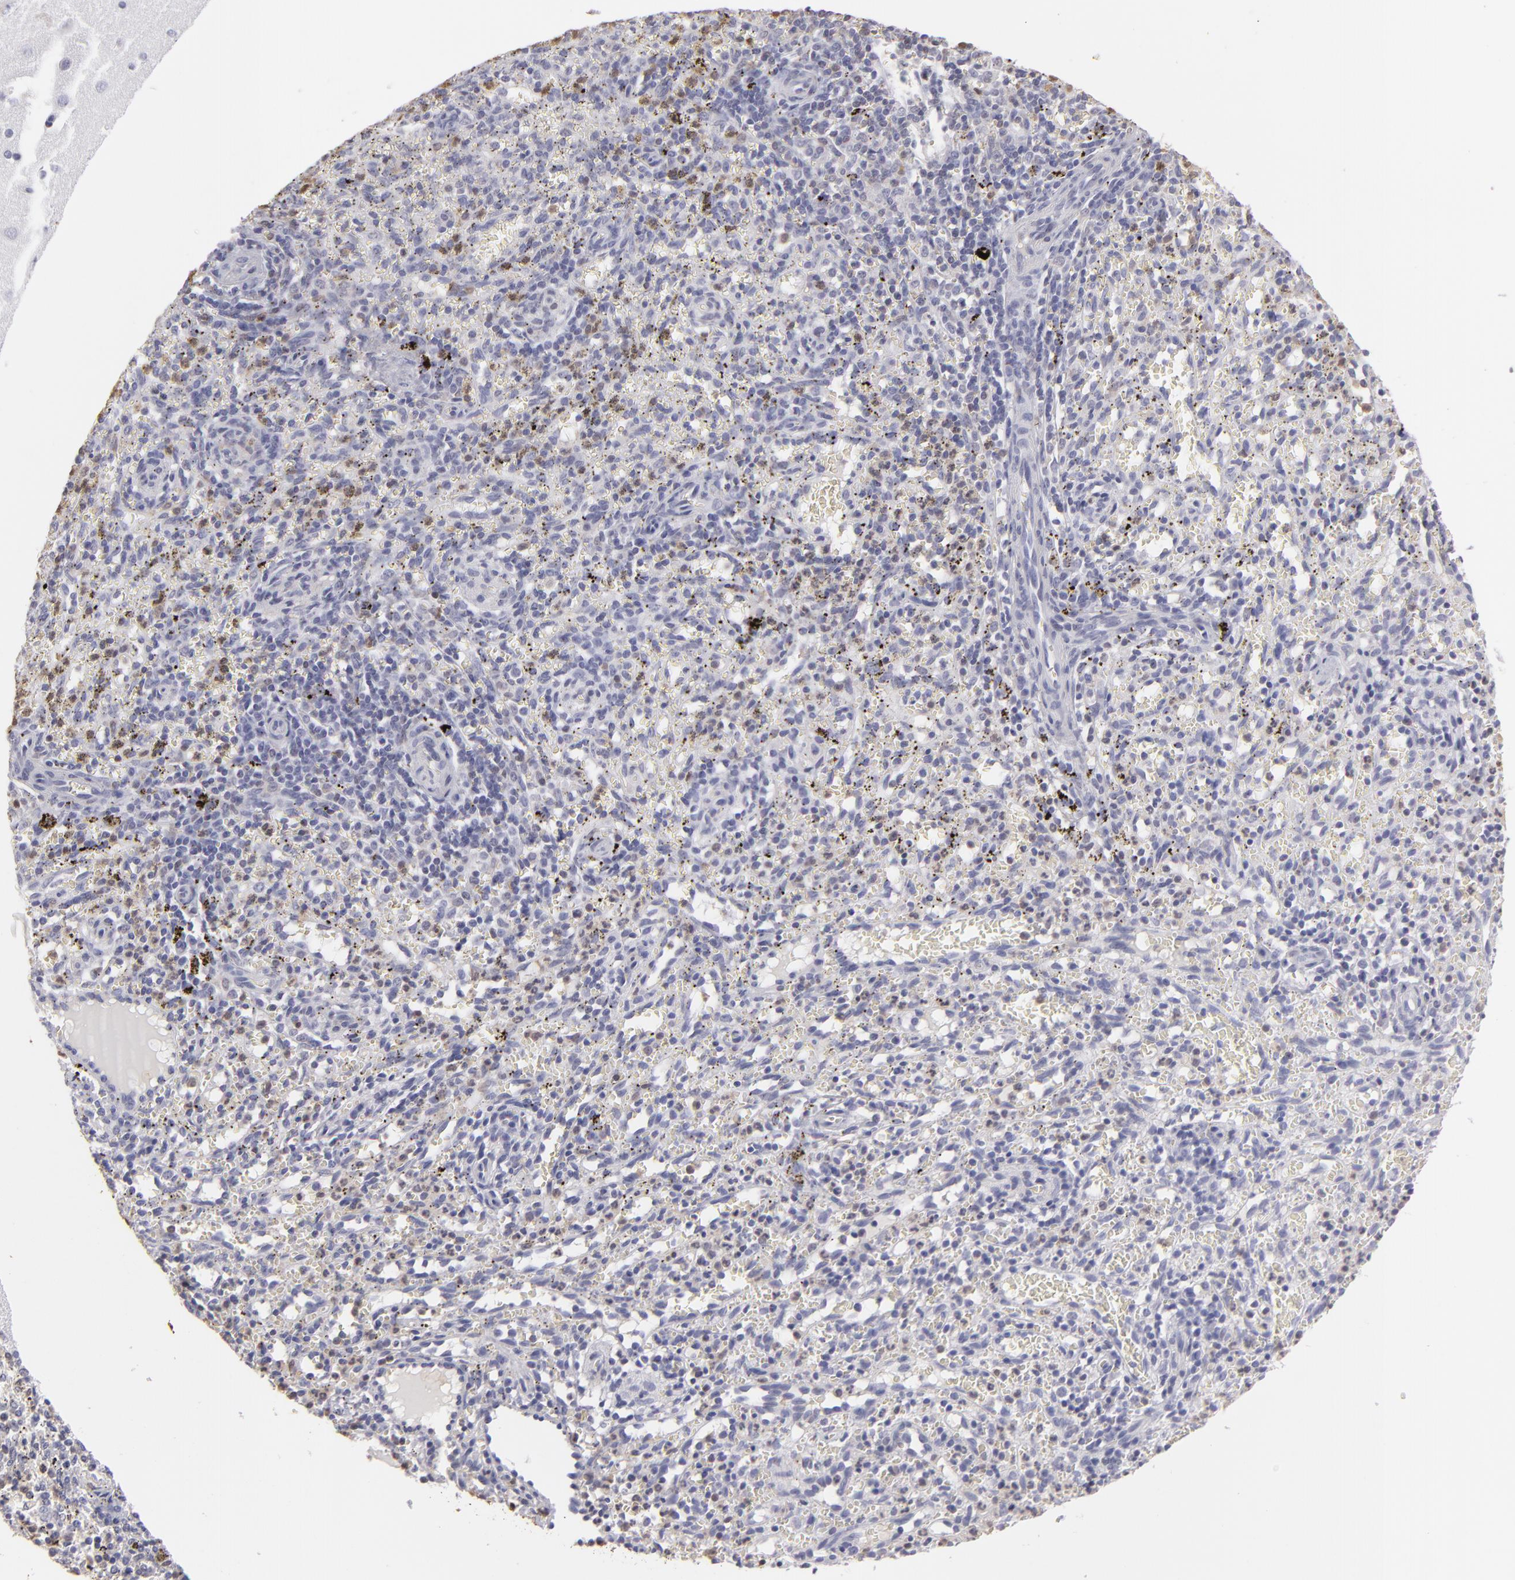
{"staining": {"intensity": "negative", "quantity": "none", "location": "none"}, "tissue": "spleen", "cell_type": "Cells in red pulp", "image_type": "normal", "snomed": [{"axis": "morphology", "description": "Normal tissue, NOS"}, {"axis": "topography", "description": "Spleen"}], "caption": "Immunohistochemistry (IHC) image of benign spleen: human spleen stained with DAB reveals no significant protein positivity in cells in red pulp. (DAB (3,3'-diaminobenzidine) immunohistochemistry, high magnification).", "gene": "S100A2", "patient": {"sex": "female", "age": 10}}